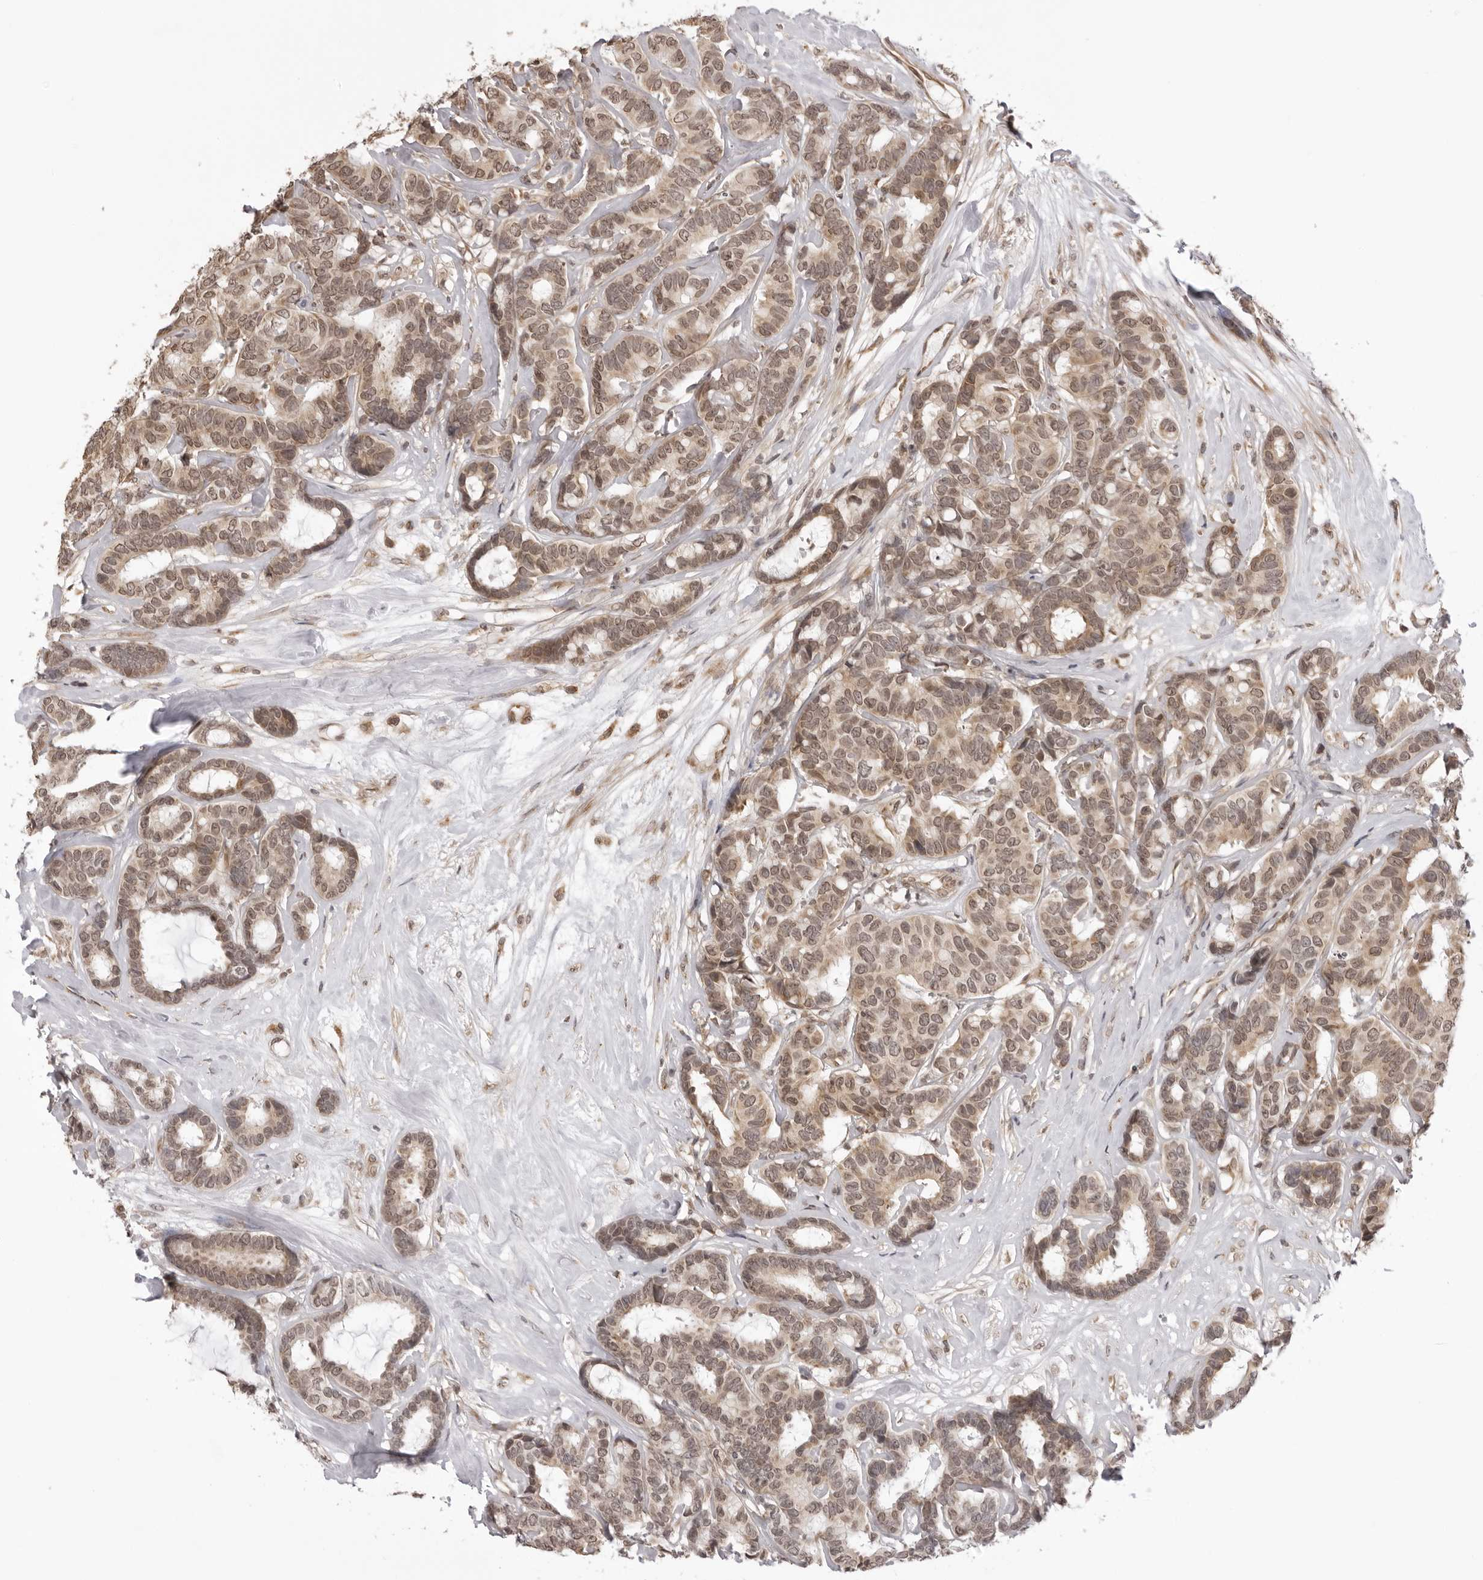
{"staining": {"intensity": "moderate", "quantity": ">75%", "location": "cytoplasmic/membranous,nuclear"}, "tissue": "breast cancer", "cell_type": "Tumor cells", "image_type": "cancer", "snomed": [{"axis": "morphology", "description": "Duct carcinoma"}, {"axis": "topography", "description": "Breast"}], "caption": "This is a photomicrograph of immunohistochemistry staining of breast infiltrating ductal carcinoma, which shows moderate positivity in the cytoplasmic/membranous and nuclear of tumor cells.", "gene": "ZC3H11A", "patient": {"sex": "female", "age": 87}}